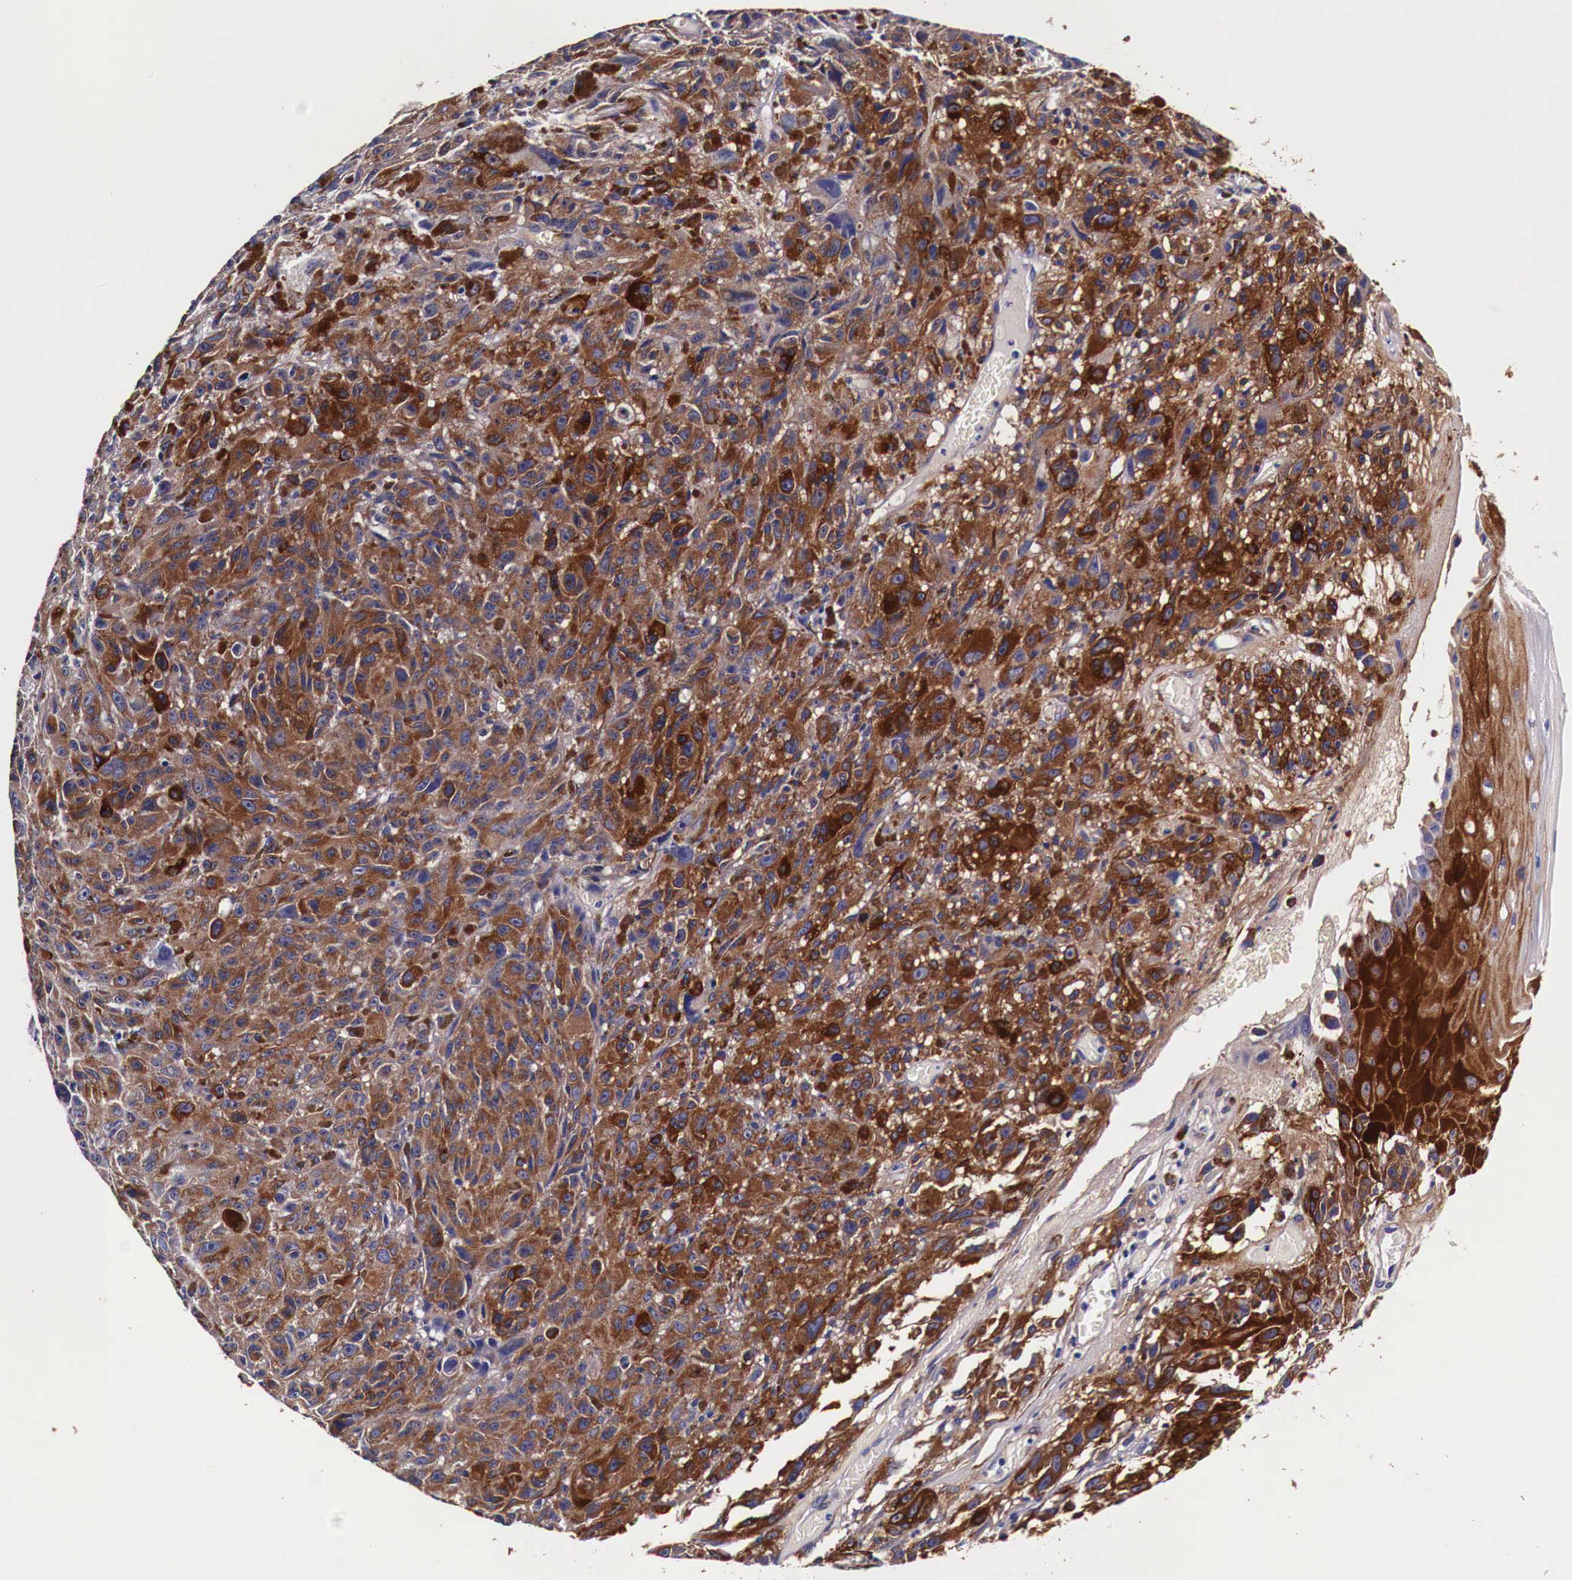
{"staining": {"intensity": "moderate", "quantity": "25%-75%", "location": "cytoplasmic/membranous"}, "tissue": "melanoma", "cell_type": "Tumor cells", "image_type": "cancer", "snomed": [{"axis": "morphology", "description": "Malignant melanoma, NOS"}, {"axis": "topography", "description": "Skin"}], "caption": "Immunohistochemistry photomicrograph of melanoma stained for a protein (brown), which demonstrates medium levels of moderate cytoplasmic/membranous positivity in approximately 25%-75% of tumor cells.", "gene": "HSPB1", "patient": {"sex": "male", "age": 67}}